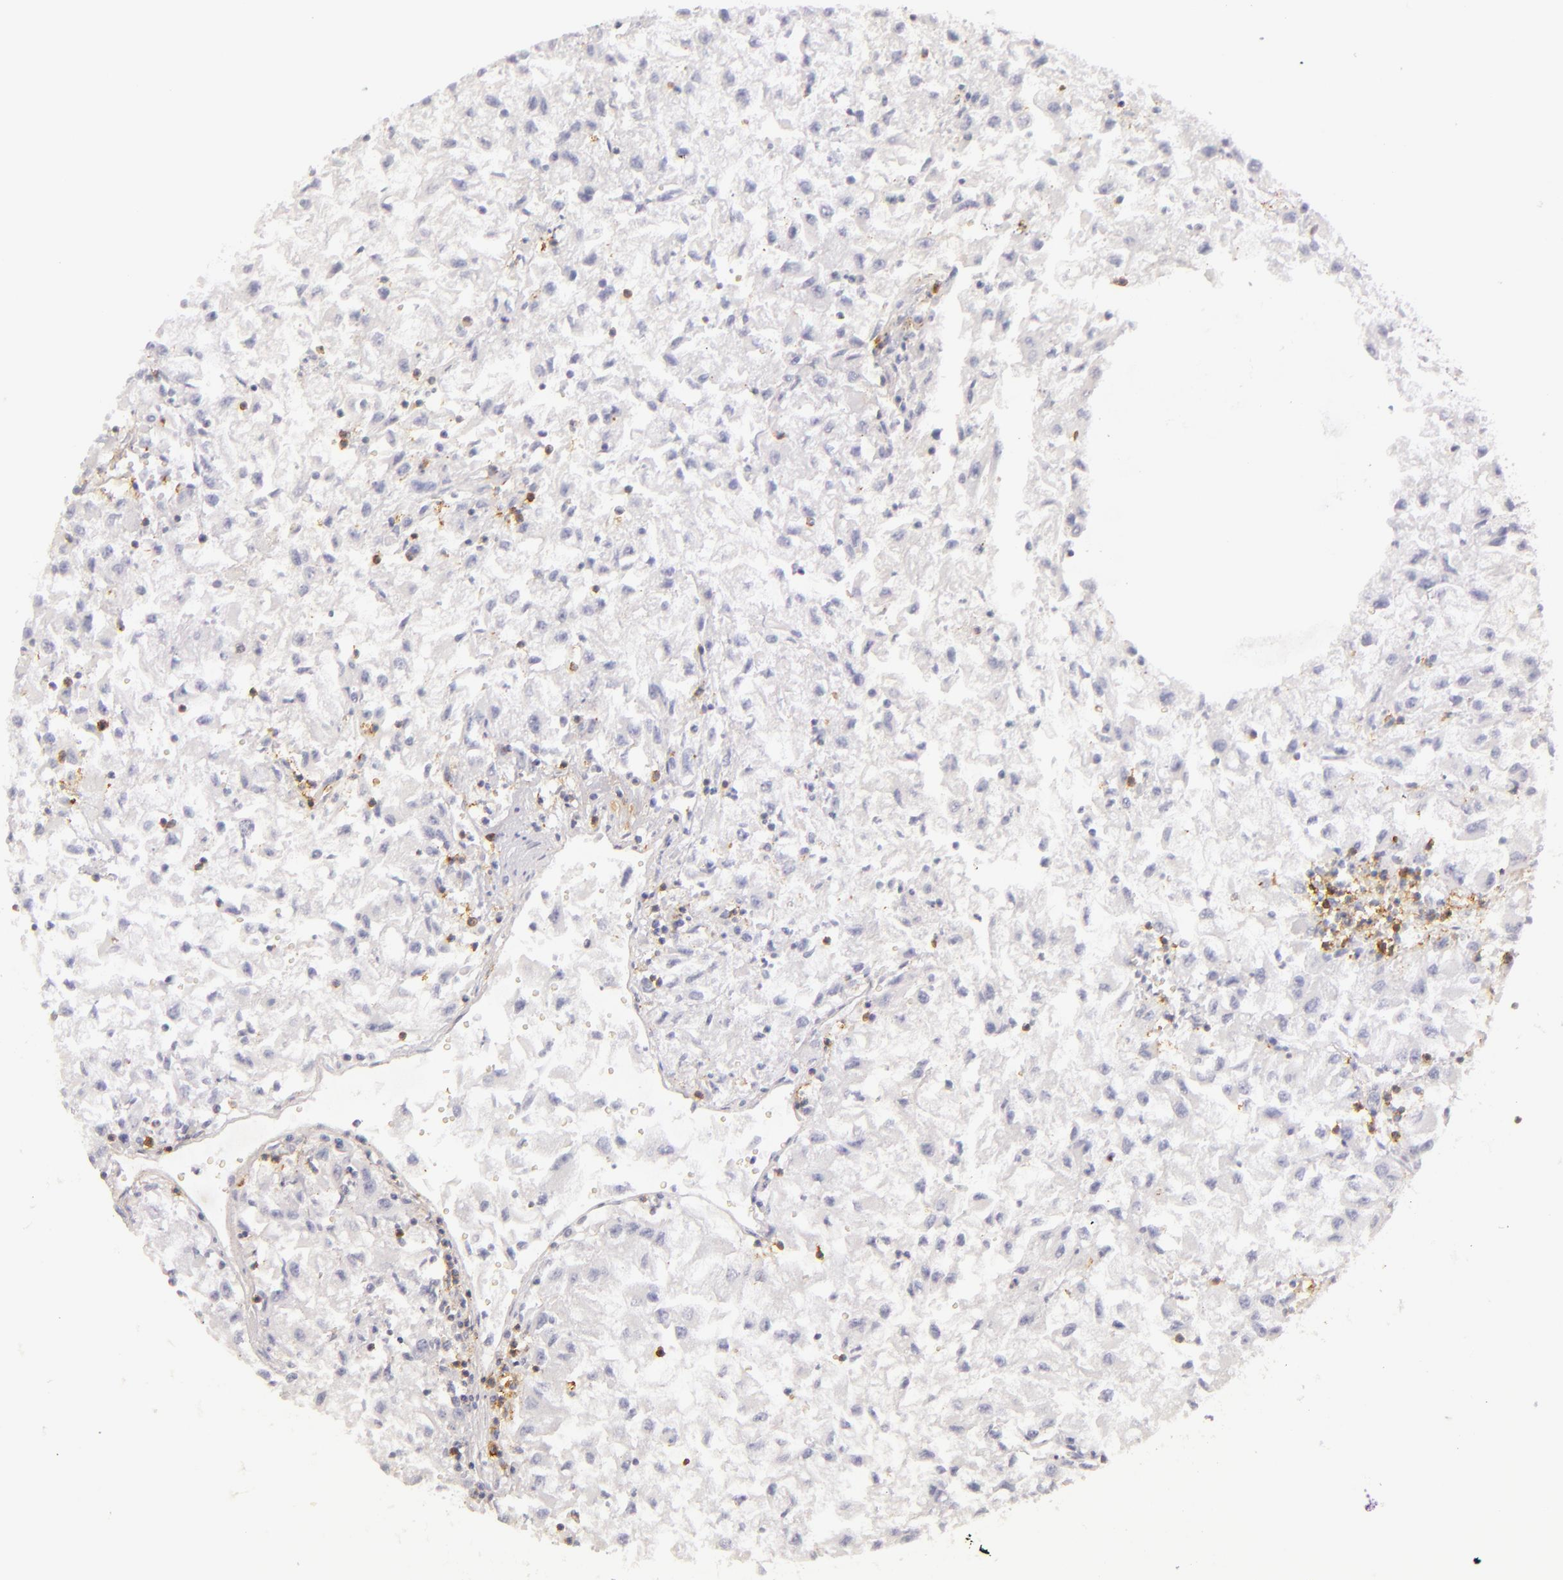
{"staining": {"intensity": "negative", "quantity": "none", "location": "none"}, "tissue": "renal cancer", "cell_type": "Tumor cells", "image_type": "cancer", "snomed": [{"axis": "morphology", "description": "Adenocarcinoma, NOS"}, {"axis": "topography", "description": "Kidney"}], "caption": "IHC of renal adenocarcinoma shows no positivity in tumor cells.", "gene": "LAT", "patient": {"sex": "male", "age": 59}}